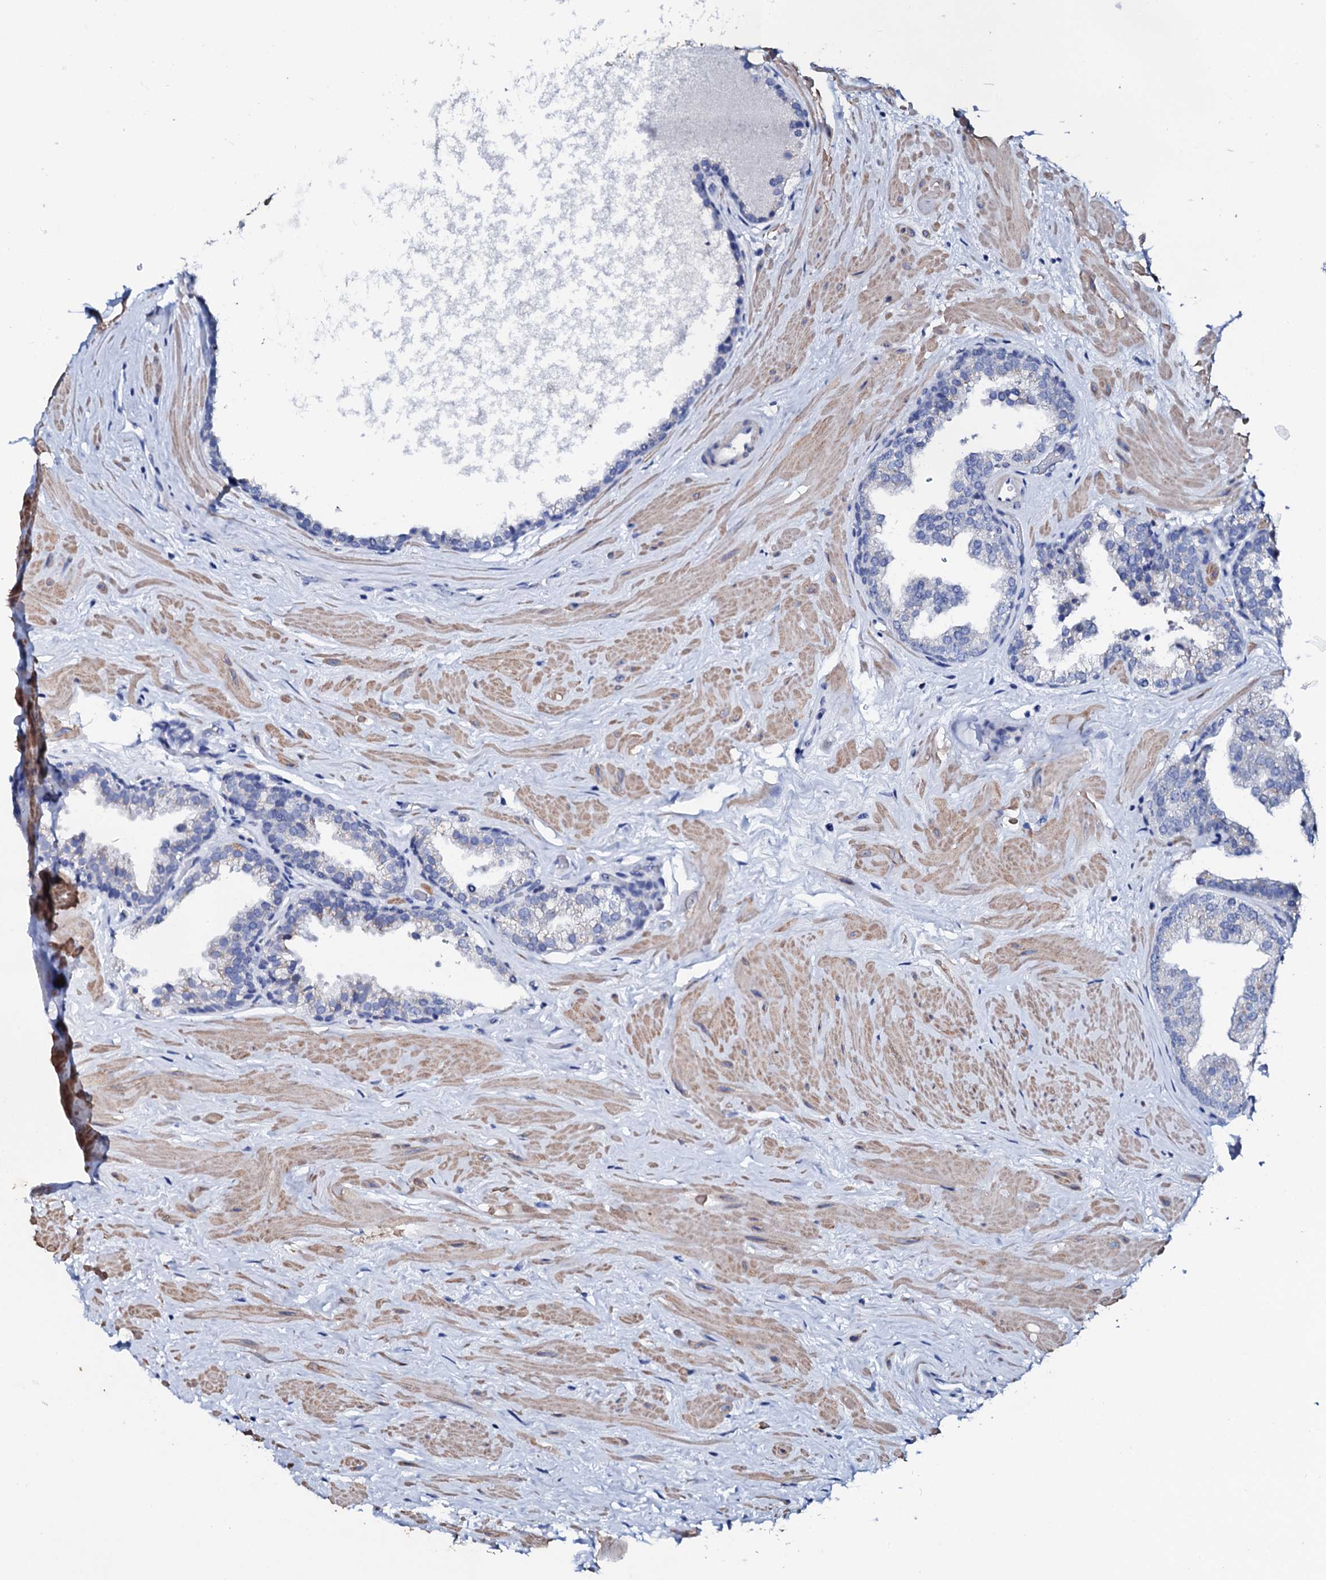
{"staining": {"intensity": "negative", "quantity": "none", "location": "none"}, "tissue": "prostate", "cell_type": "Glandular cells", "image_type": "normal", "snomed": [{"axis": "morphology", "description": "Normal tissue, NOS"}, {"axis": "topography", "description": "Prostate"}], "caption": "This is a histopathology image of immunohistochemistry (IHC) staining of benign prostate, which shows no positivity in glandular cells.", "gene": "GLB1L3", "patient": {"sex": "male", "age": 48}}